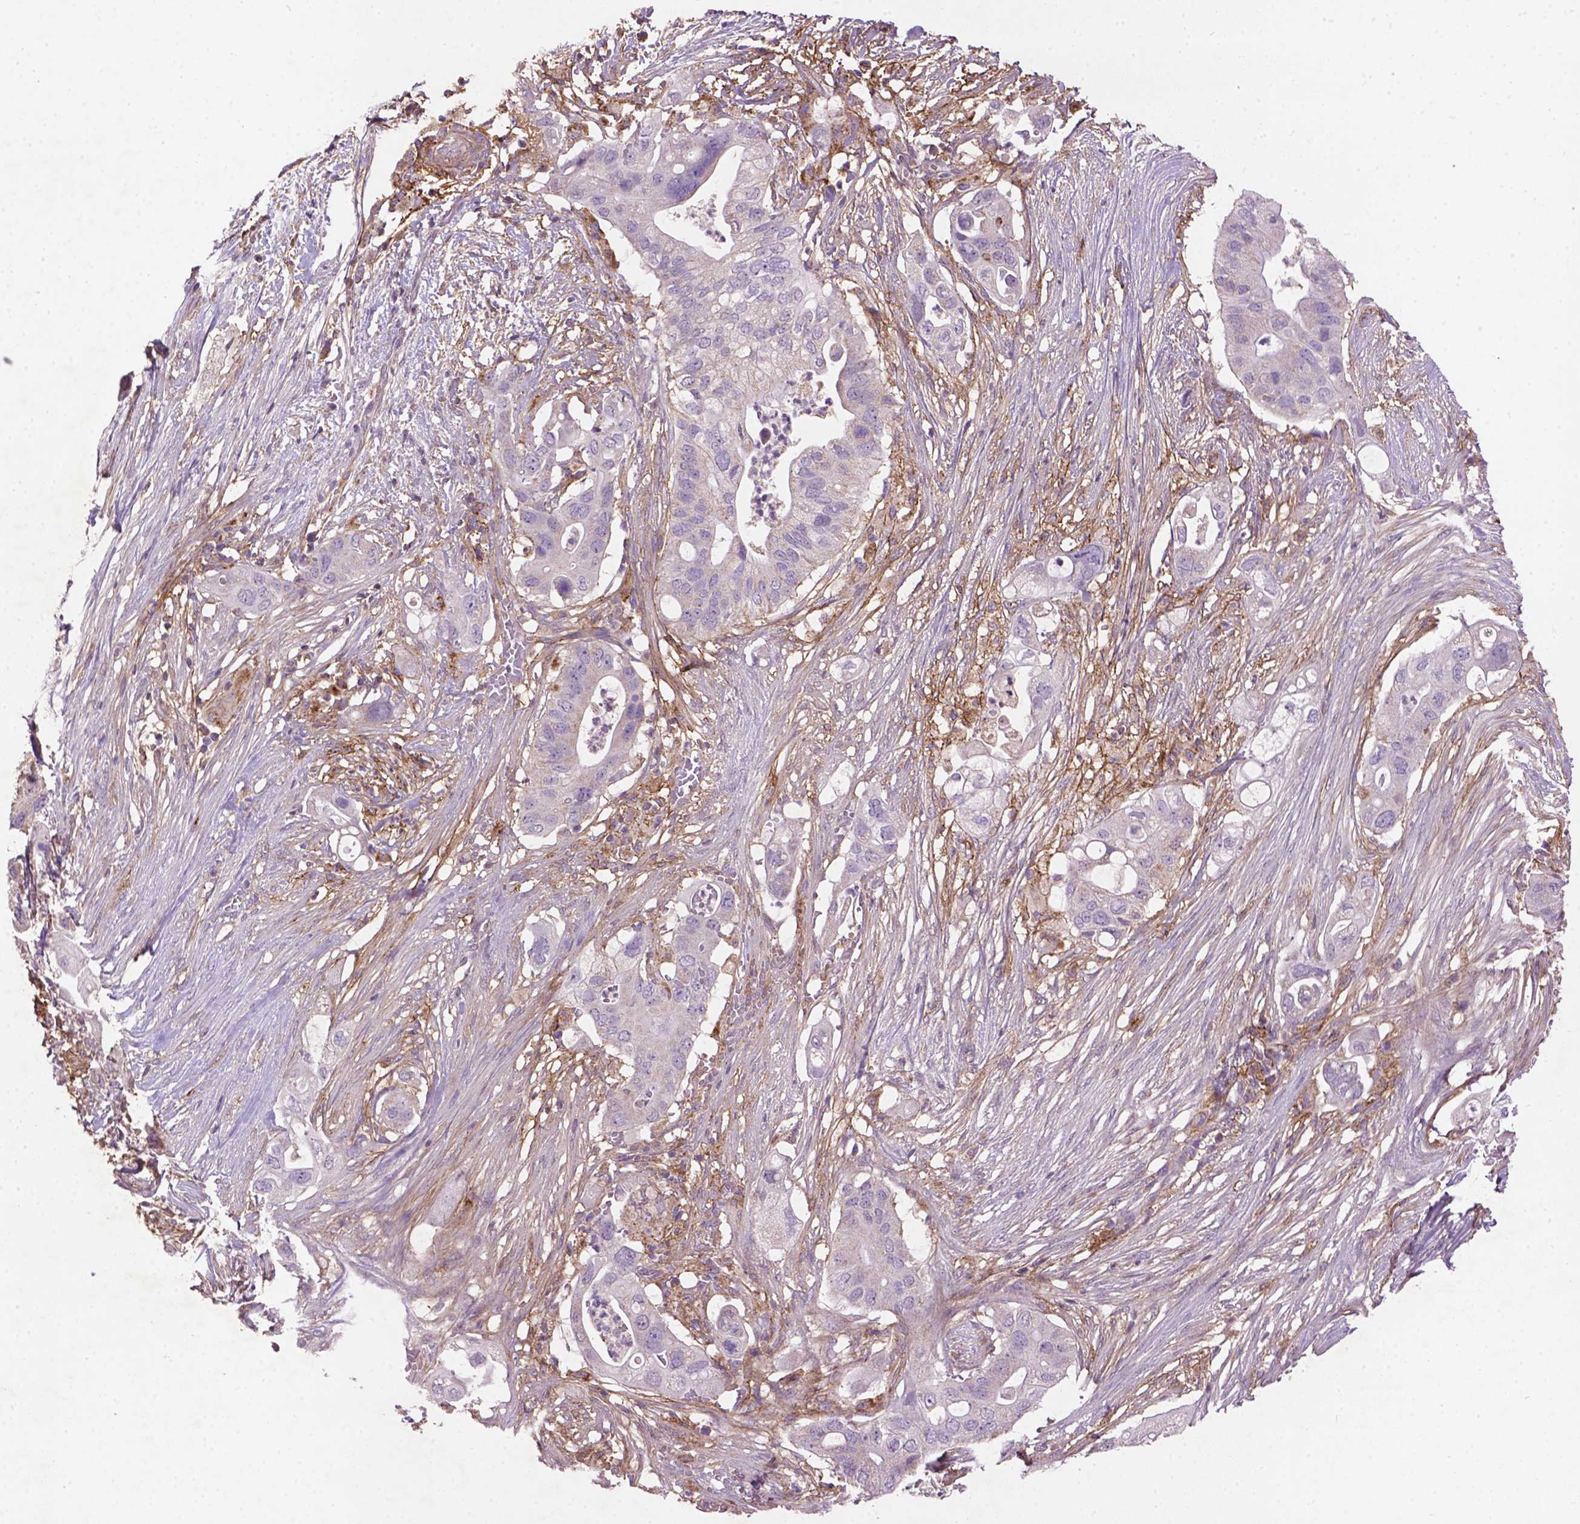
{"staining": {"intensity": "negative", "quantity": "none", "location": "none"}, "tissue": "pancreatic cancer", "cell_type": "Tumor cells", "image_type": "cancer", "snomed": [{"axis": "morphology", "description": "Adenocarcinoma, NOS"}, {"axis": "topography", "description": "Pancreas"}], "caption": "There is no significant expression in tumor cells of pancreatic adenocarcinoma.", "gene": "LRRC3C", "patient": {"sex": "female", "age": 72}}